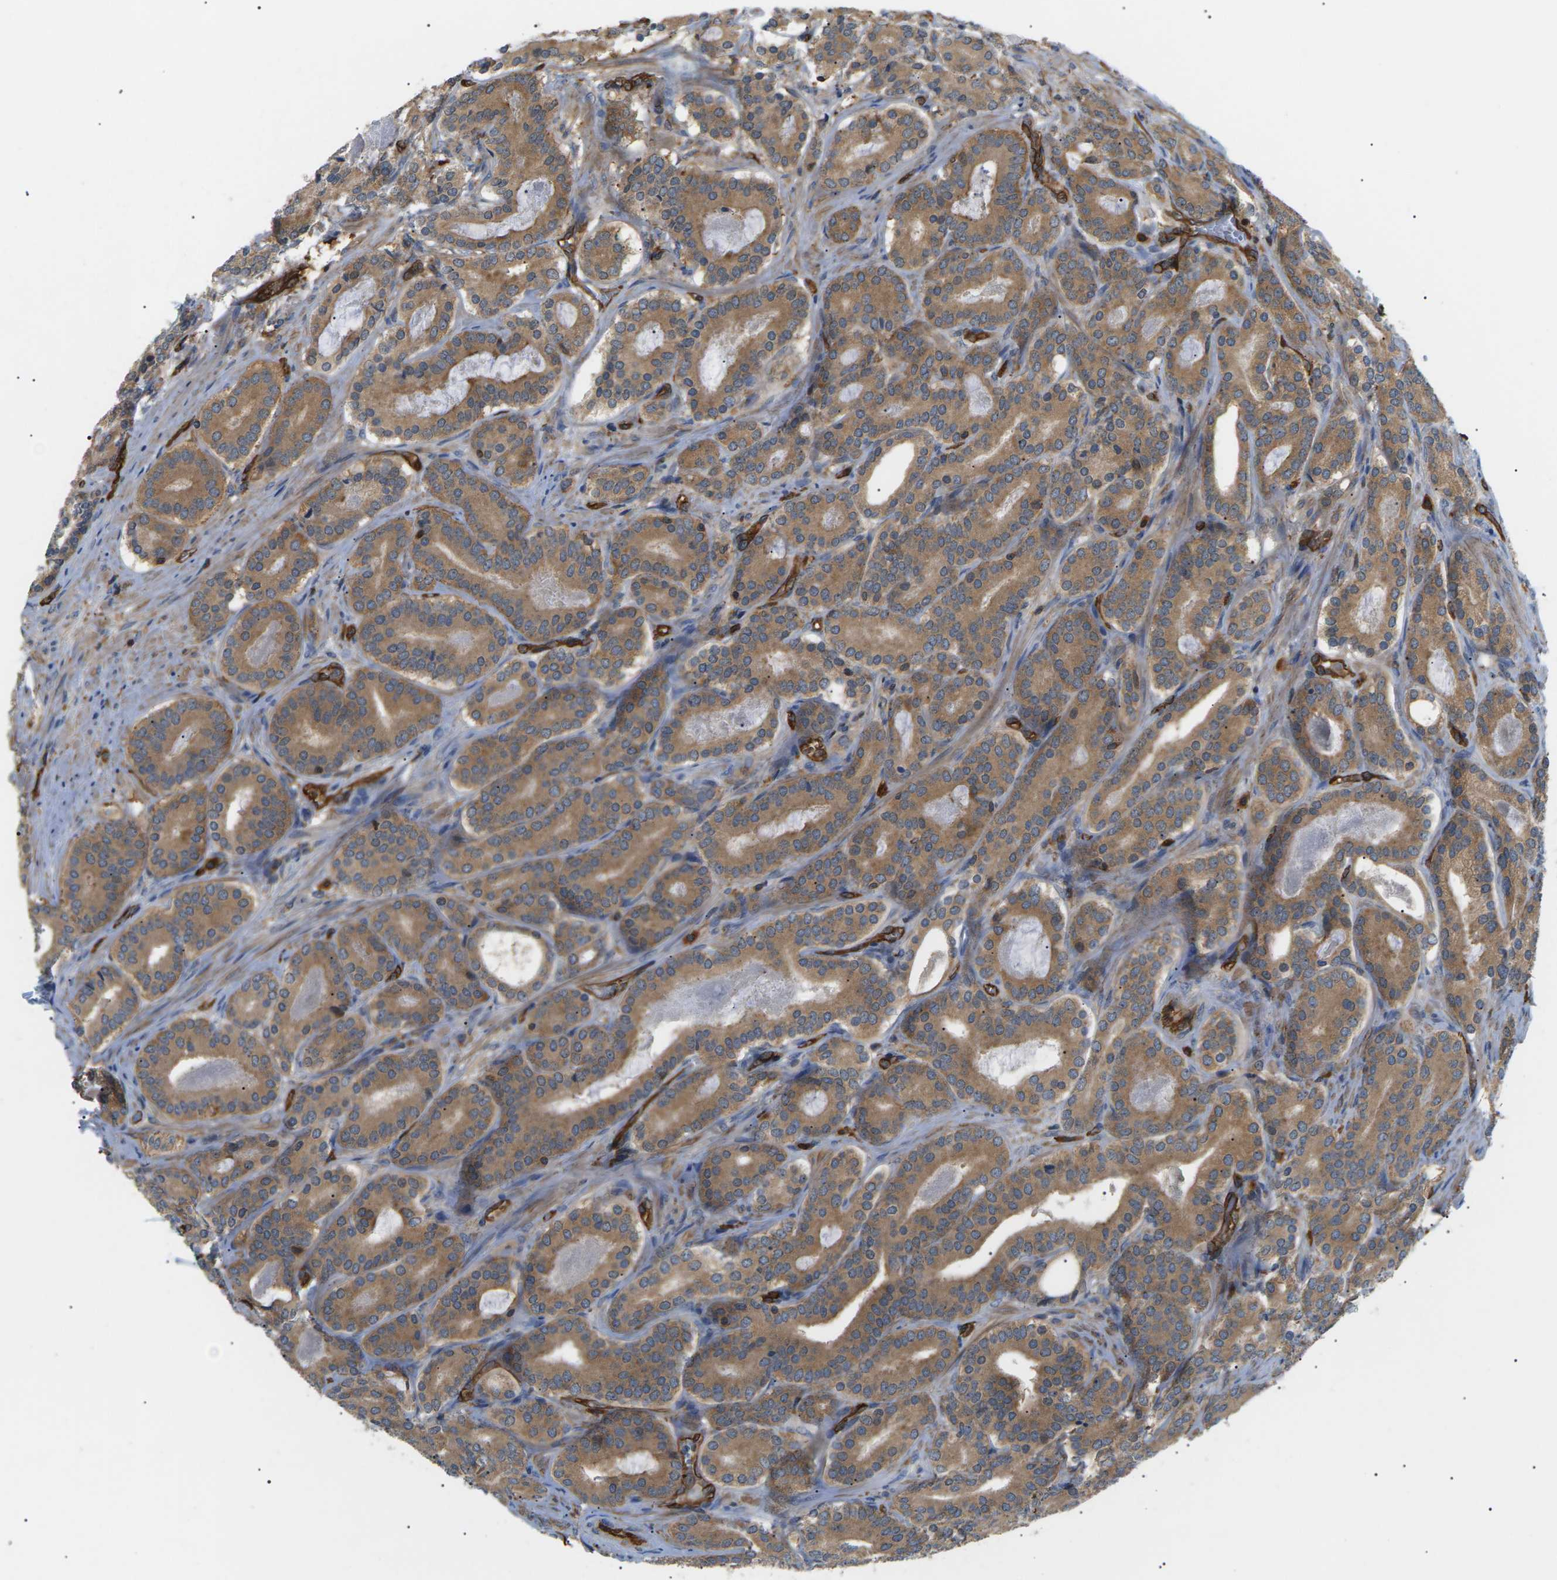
{"staining": {"intensity": "moderate", "quantity": ">75%", "location": "cytoplasmic/membranous"}, "tissue": "prostate cancer", "cell_type": "Tumor cells", "image_type": "cancer", "snomed": [{"axis": "morphology", "description": "Adenocarcinoma, High grade"}, {"axis": "topography", "description": "Prostate"}], "caption": "A brown stain highlights moderate cytoplasmic/membranous staining of a protein in prostate cancer (adenocarcinoma (high-grade)) tumor cells.", "gene": "TMTC4", "patient": {"sex": "male", "age": 60}}